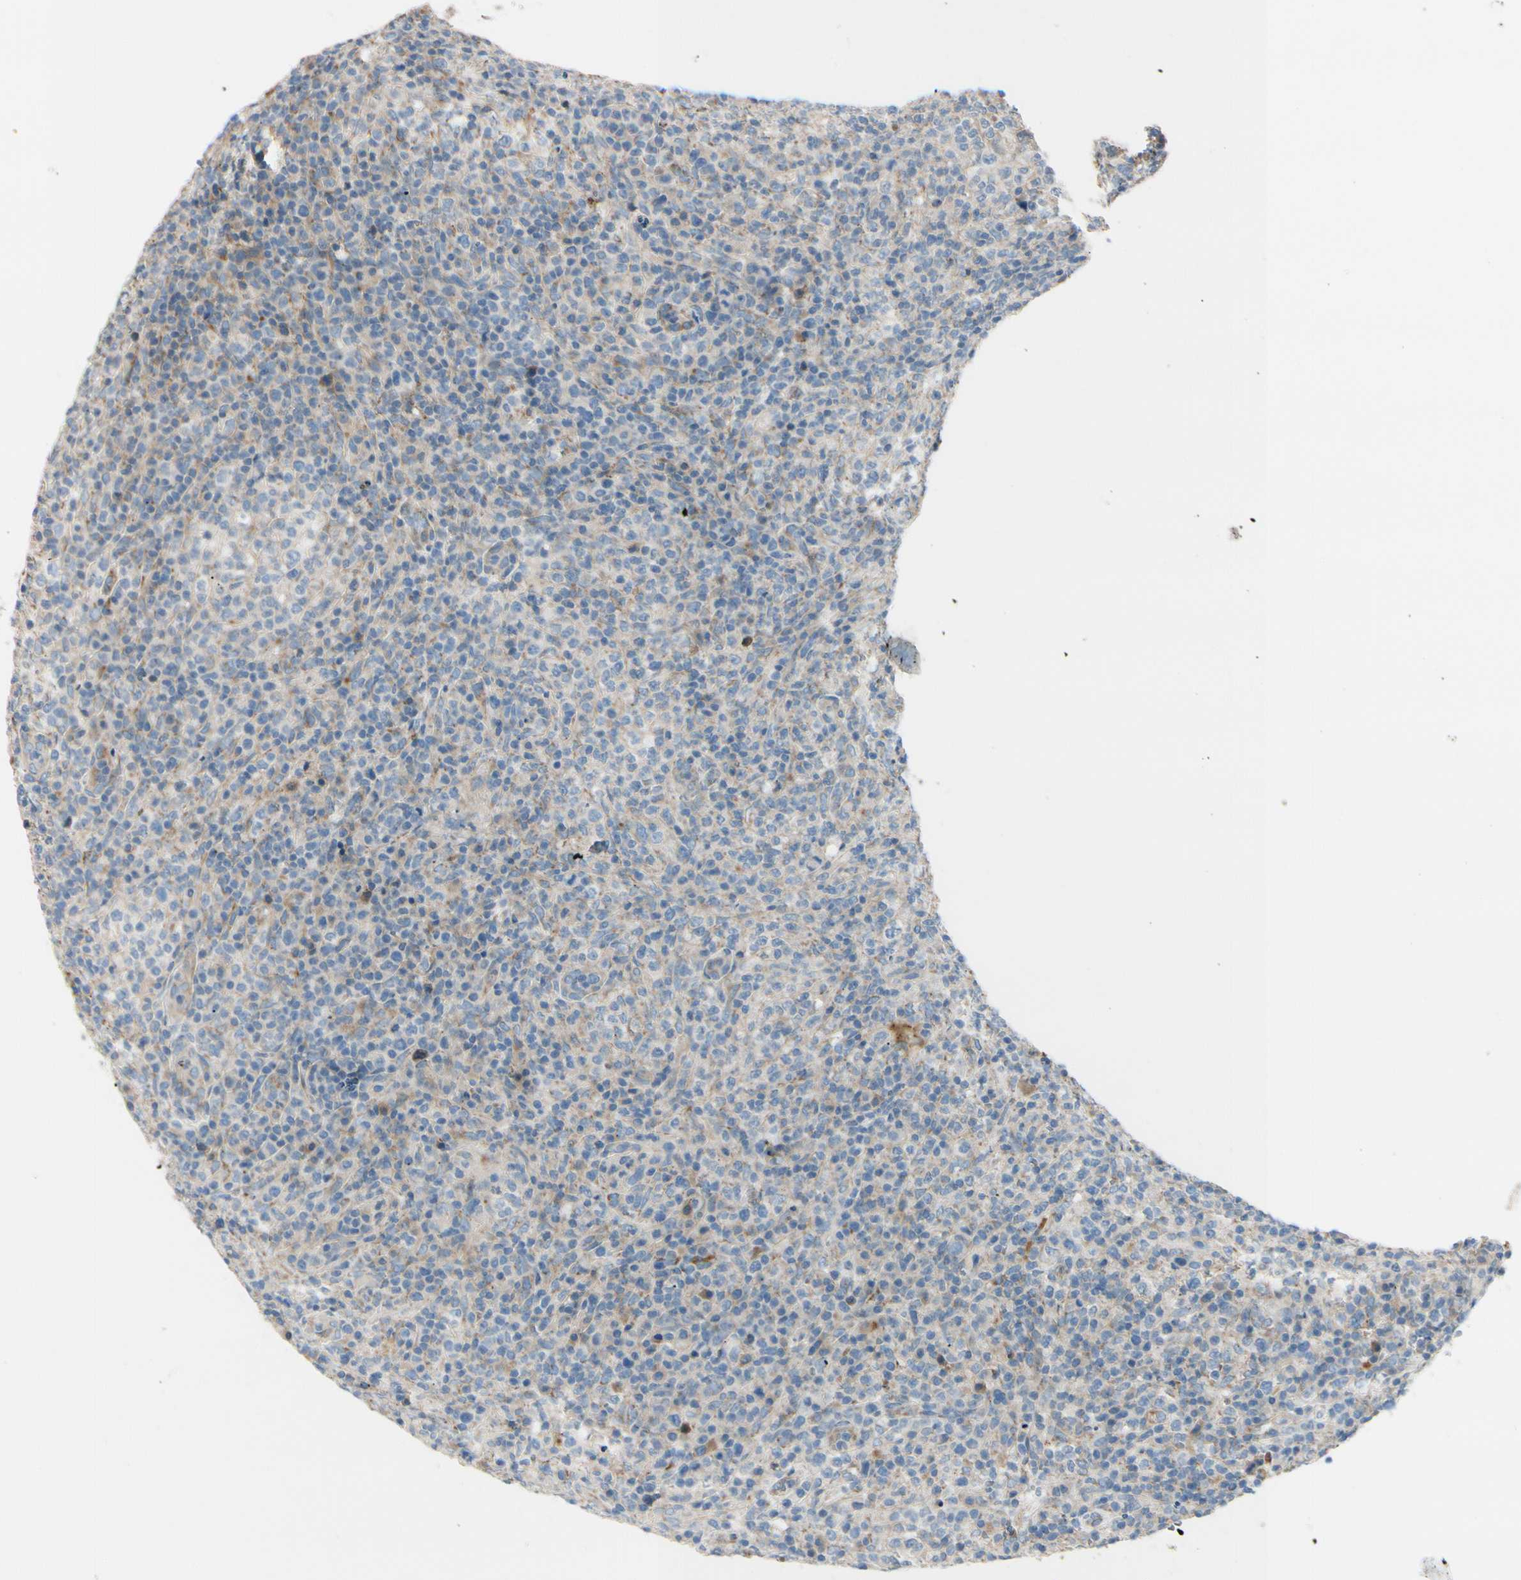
{"staining": {"intensity": "weak", "quantity": ">75%", "location": "cytoplasmic/membranous"}, "tissue": "lymphoma", "cell_type": "Tumor cells", "image_type": "cancer", "snomed": [{"axis": "morphology", "description": "Malignant lymphoma, non-Hodgkin's type, High grade"}, {"axis": "topography", "description": "Lymph node"}], "caption": "Human high-grade malignant lymphoma, non-Hodgkin's type stained with a brown dye reveals weak cytoplasmic/membranous positive staining in about >75% of tumor cells.", "gene": "EPHA3", "patient": {"sex": "female", "age": 76}}